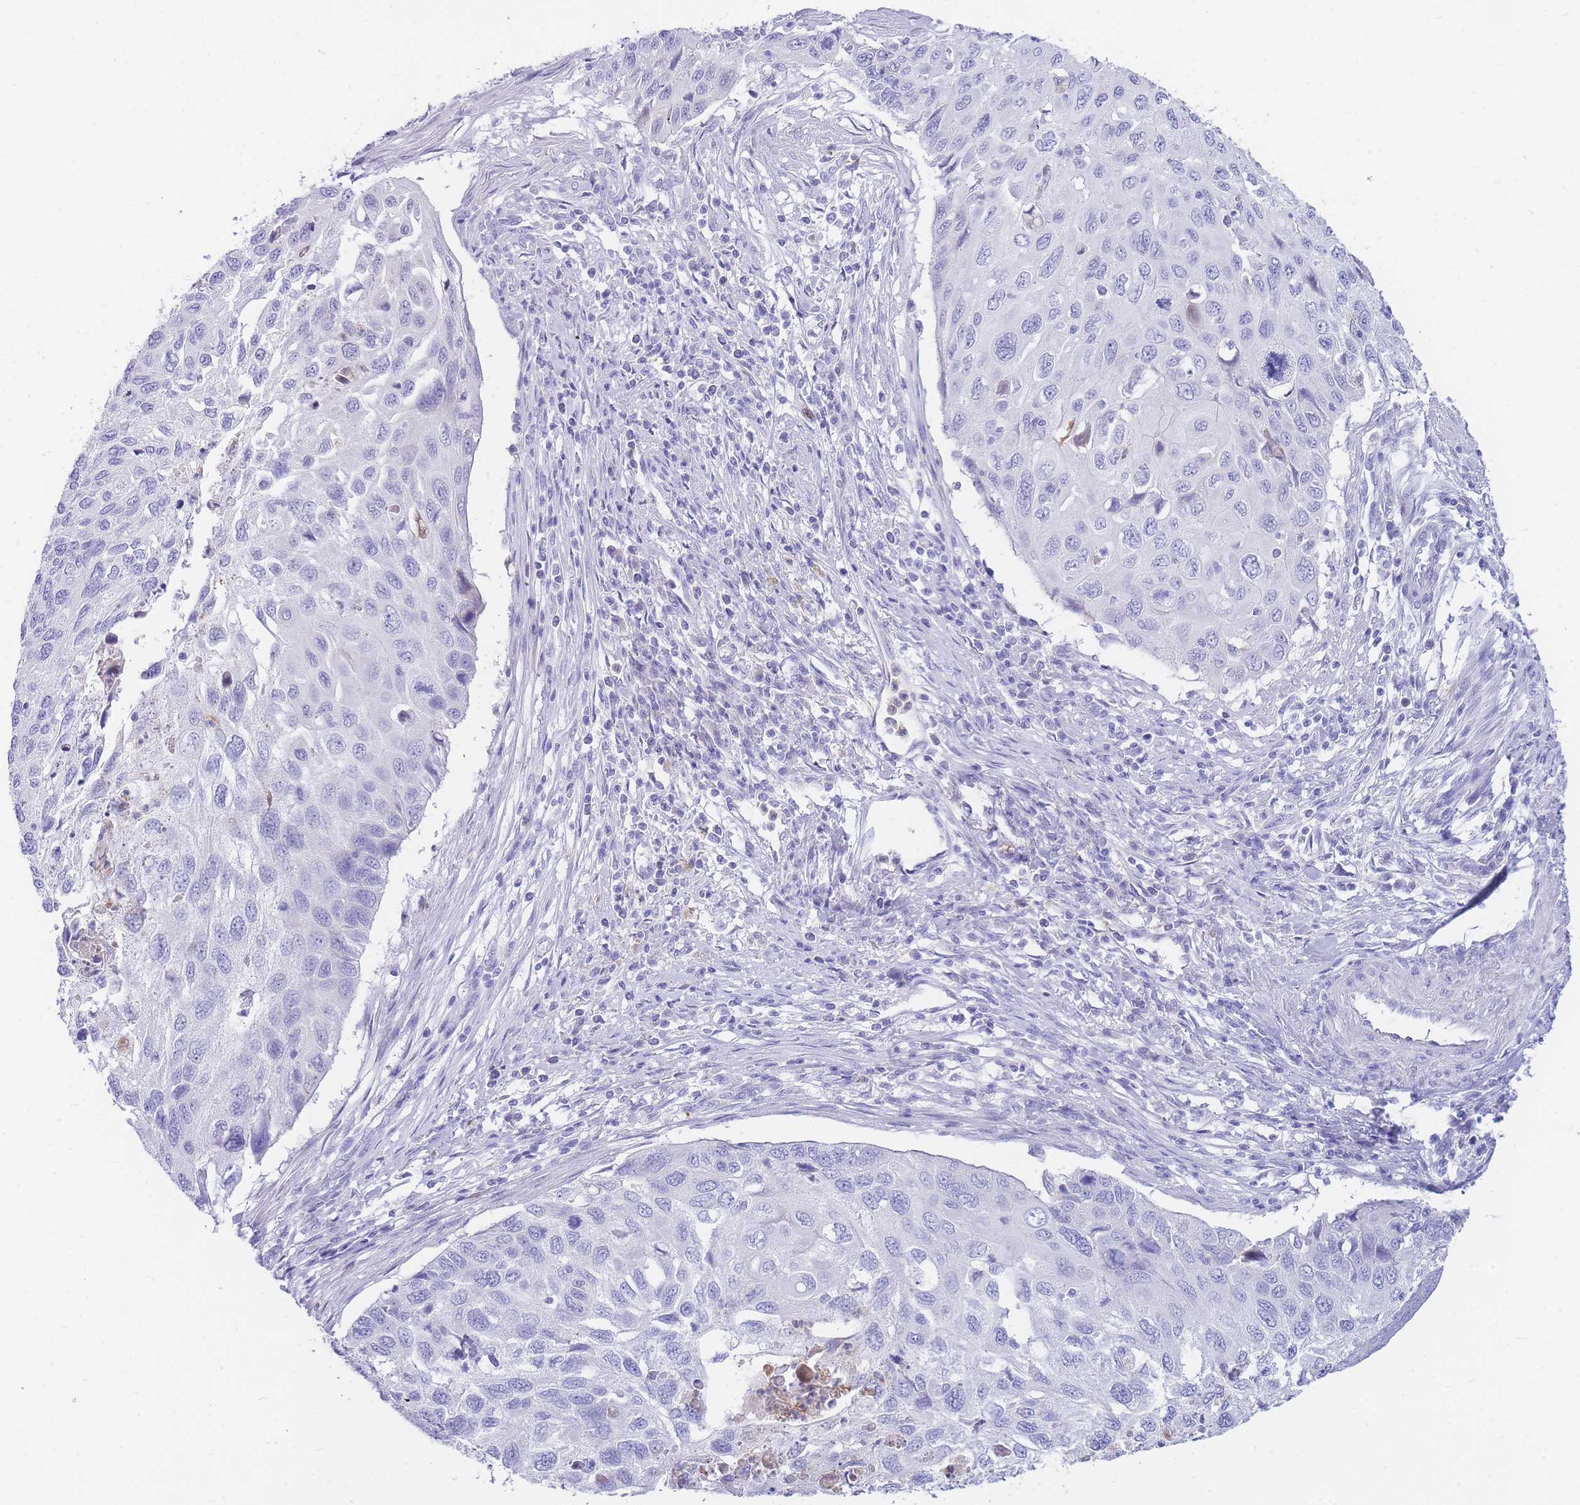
{"staining": {"intensity": "negative", "quantity": "none", "location": "none"}, "tissue": "cervical cancer", "cell_type": "Tumor cells", "image_type": "cancer", "snomed": [{"axis": "morphology", "description": "Squamous cell carcinoma, NOS"}, {"axis": "topography", "description": "Cervix"}], "caption": "DAB immunohistochemical staining of cervical cancer demonstrates no significant positivity in tumor cells.", "gene": "NKX1-2", "patient": {"sex": "female", "age": 70}}